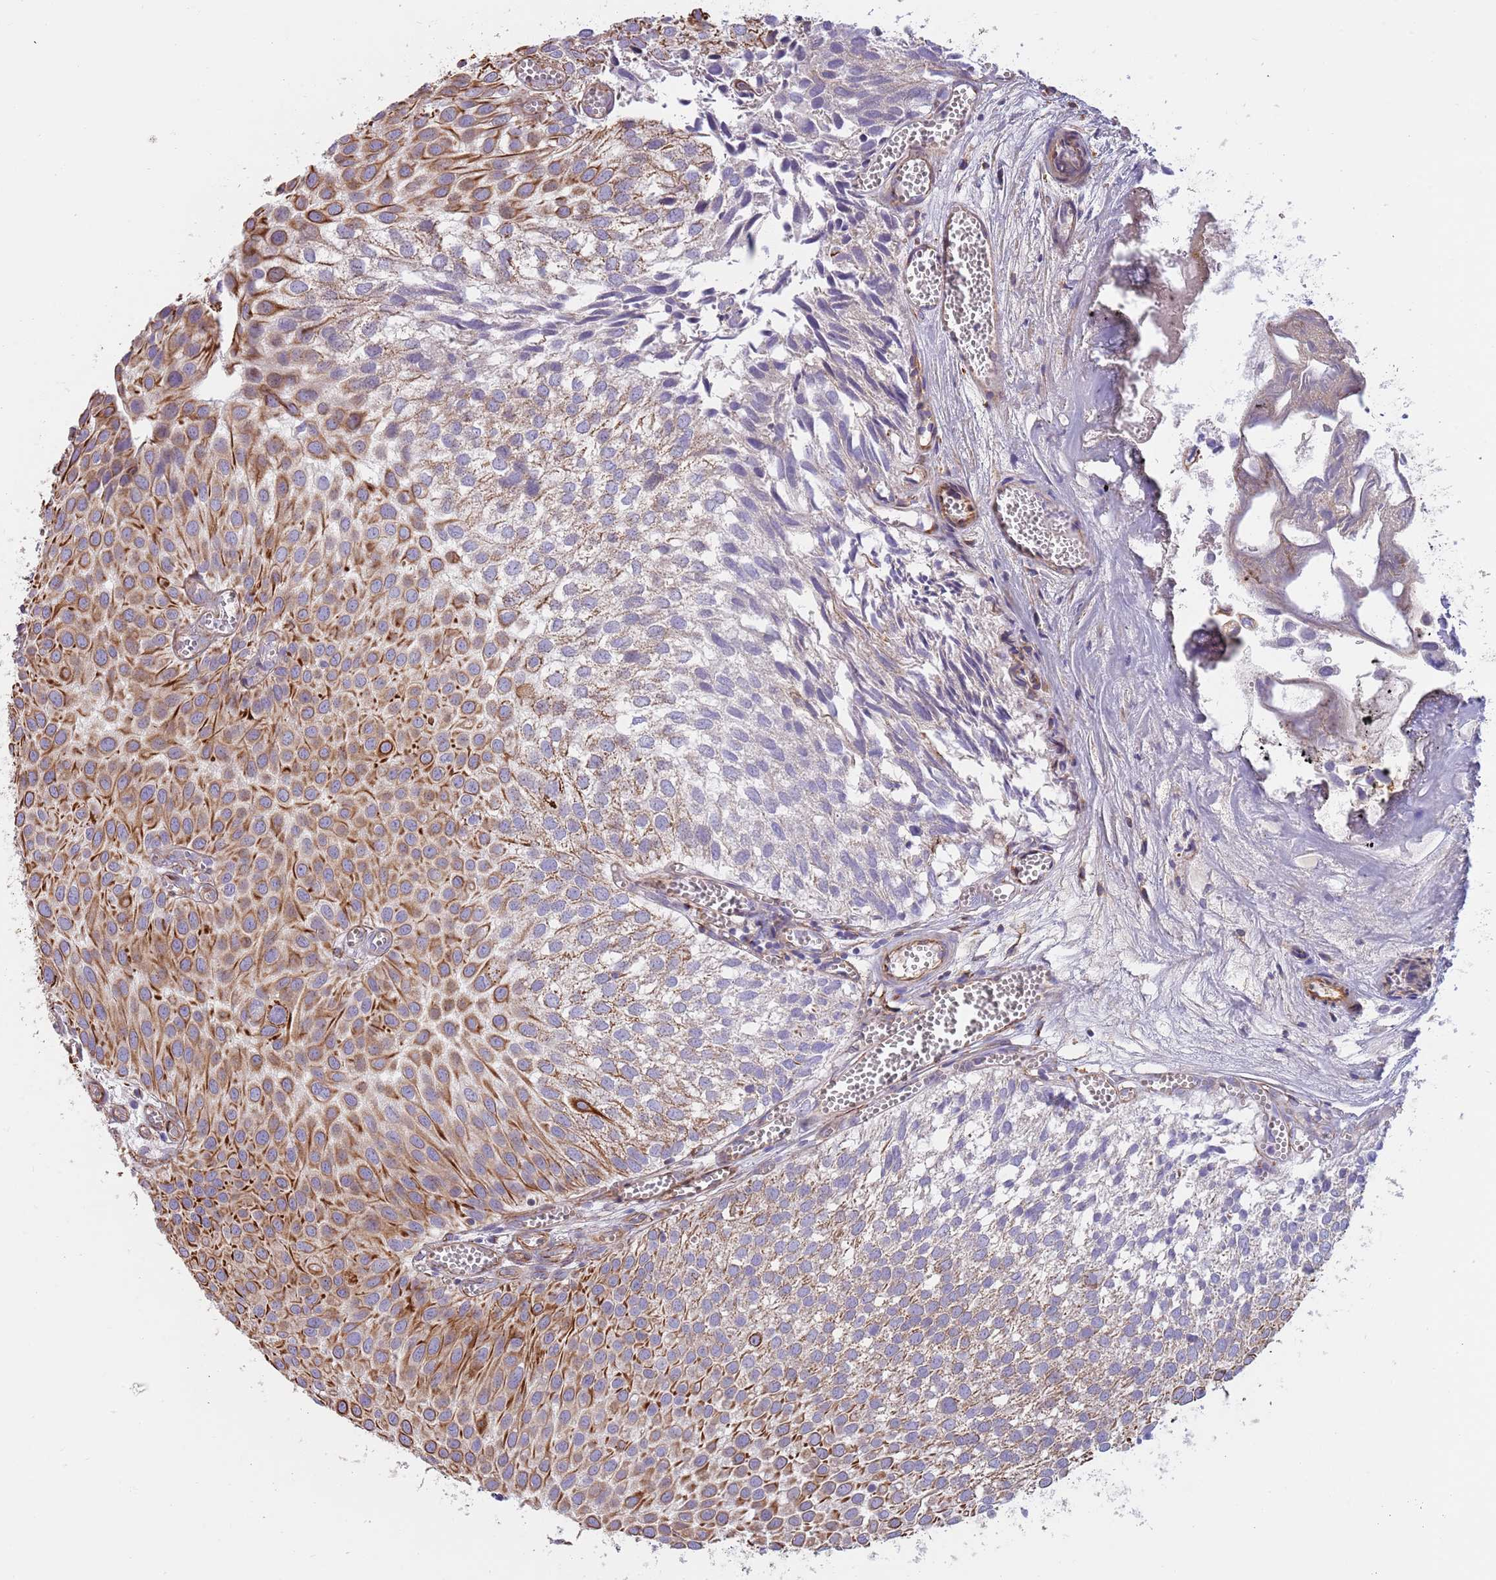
{"staining": {"intensity": "moderate", "quantity": "25%-75%", "location": "cytoplasmic/membranous"}, "tissue": "urothelial cancer", "cell_type": "Tumor cells", "image_type": "cancer", "snomed": [{"axis": "morphology", "description": "Urothelial carcinoma, Low grade"}, {"axis": "topography", "description": "Urinary bladder"}], "caption": "Human urothelial cancer stained for a protein (brown) shows moderate cytoplasmic/membranous positive staining in approximately 25%-75% of tumor cells.", "gene": "MOGAT1", "patient": {"sex": "male", "age": 88}}